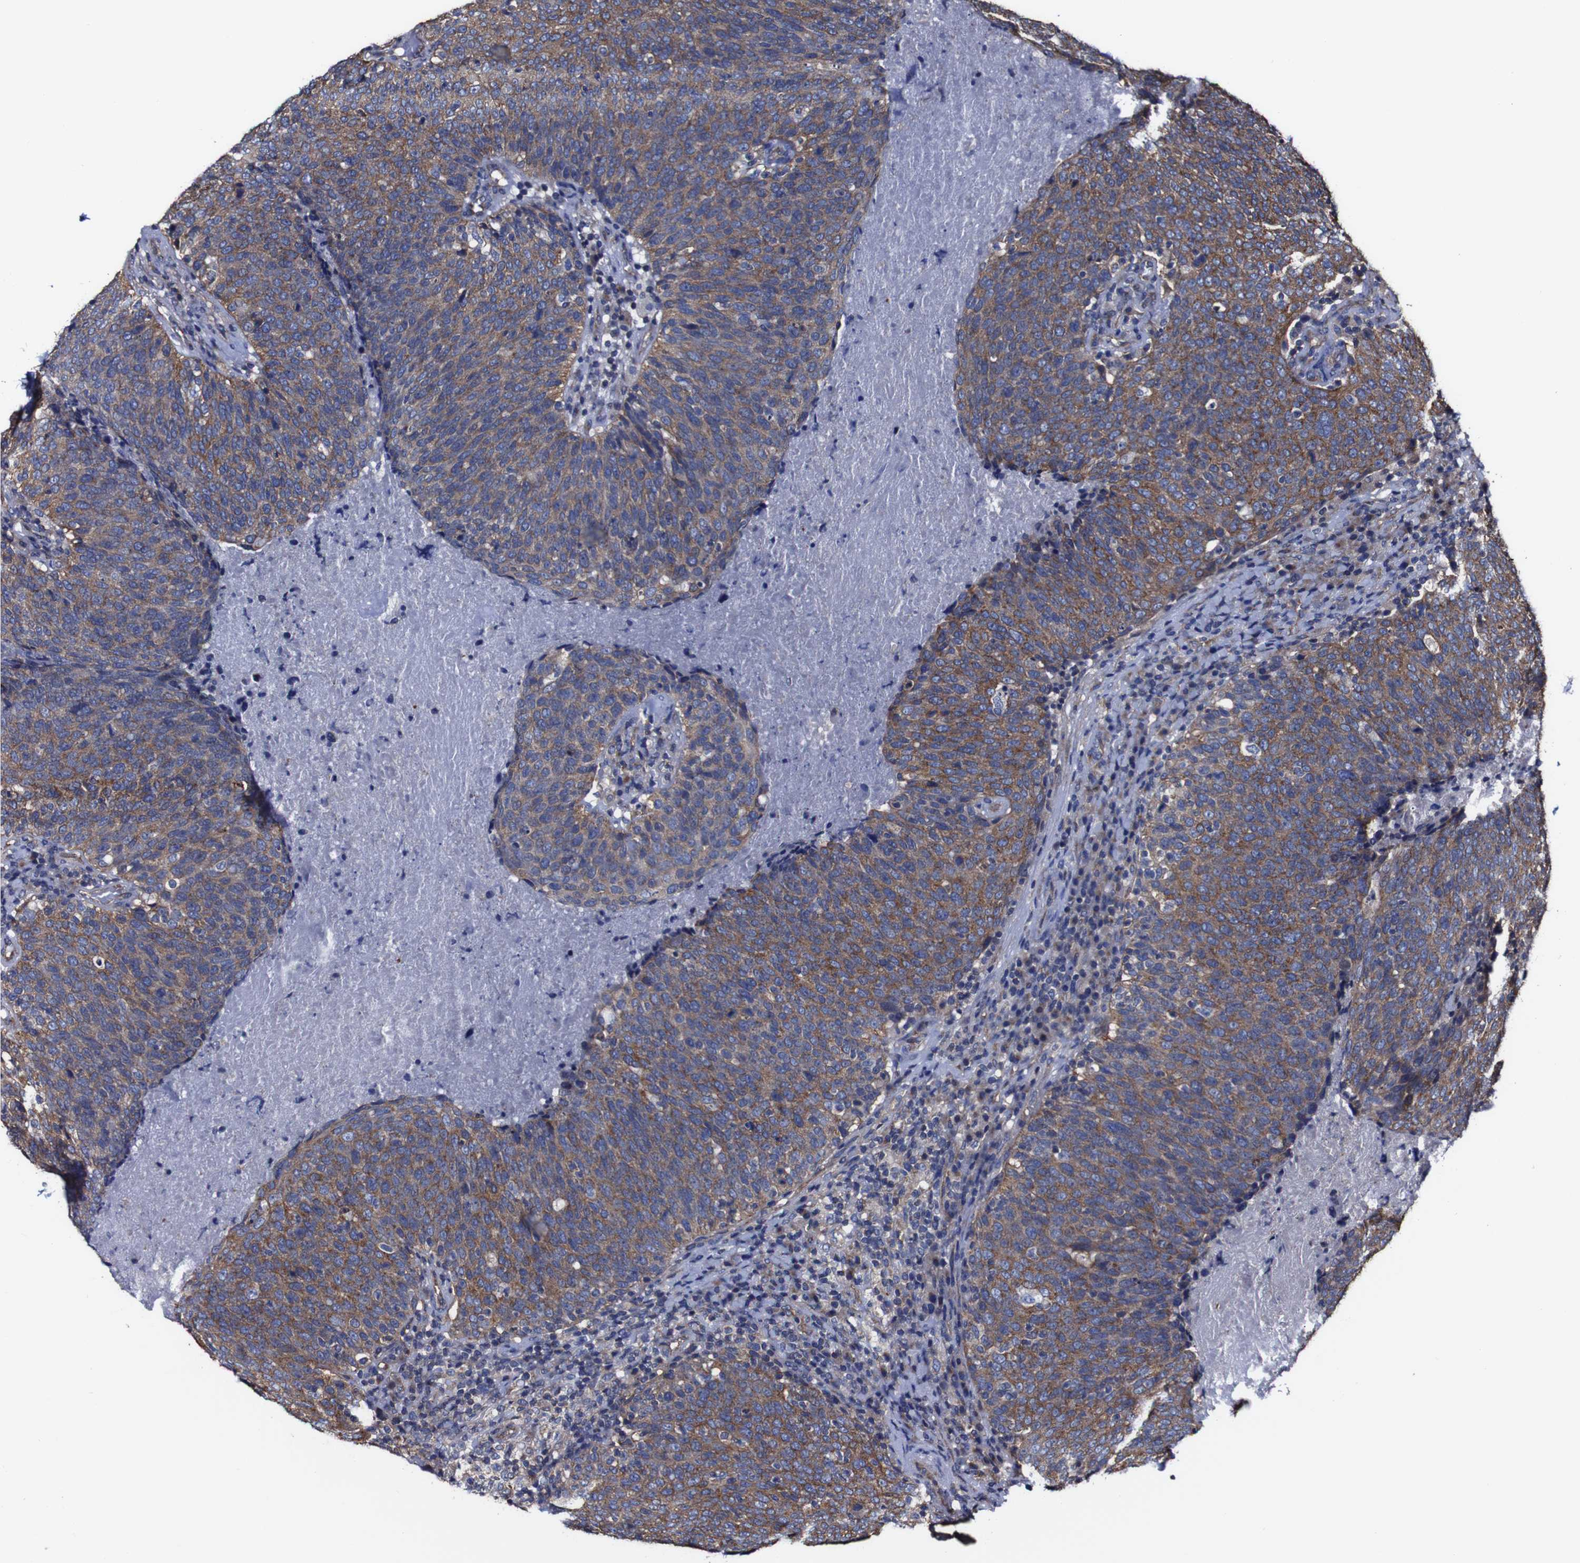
{"staining": {"intensity": "strong", "quantity": "25%-75%", "location": "cytoplasmic/membranous"}, "tissue": "head and neck cancer", "cell_type": "Tumor cells", "image_type": "cancer", "snomed": [{"axis": "morphology", "description": "Squamous cell carcinoma, NOS"}, {"axis": "morphology", "description": "Squamous cell carcinoma, metastatic, NOS"}, {"axis": "topography", "description": "Lymph node"}, {"axis": "topography", "description": "Head-Neck"}], "caption": "A brown stain shows strong cytoplasmic/membranous expression of a protein in human head and neck cancer tumor cells.", "gene": "CSF1R", "patient": {"sex": "male", "age": 62}}